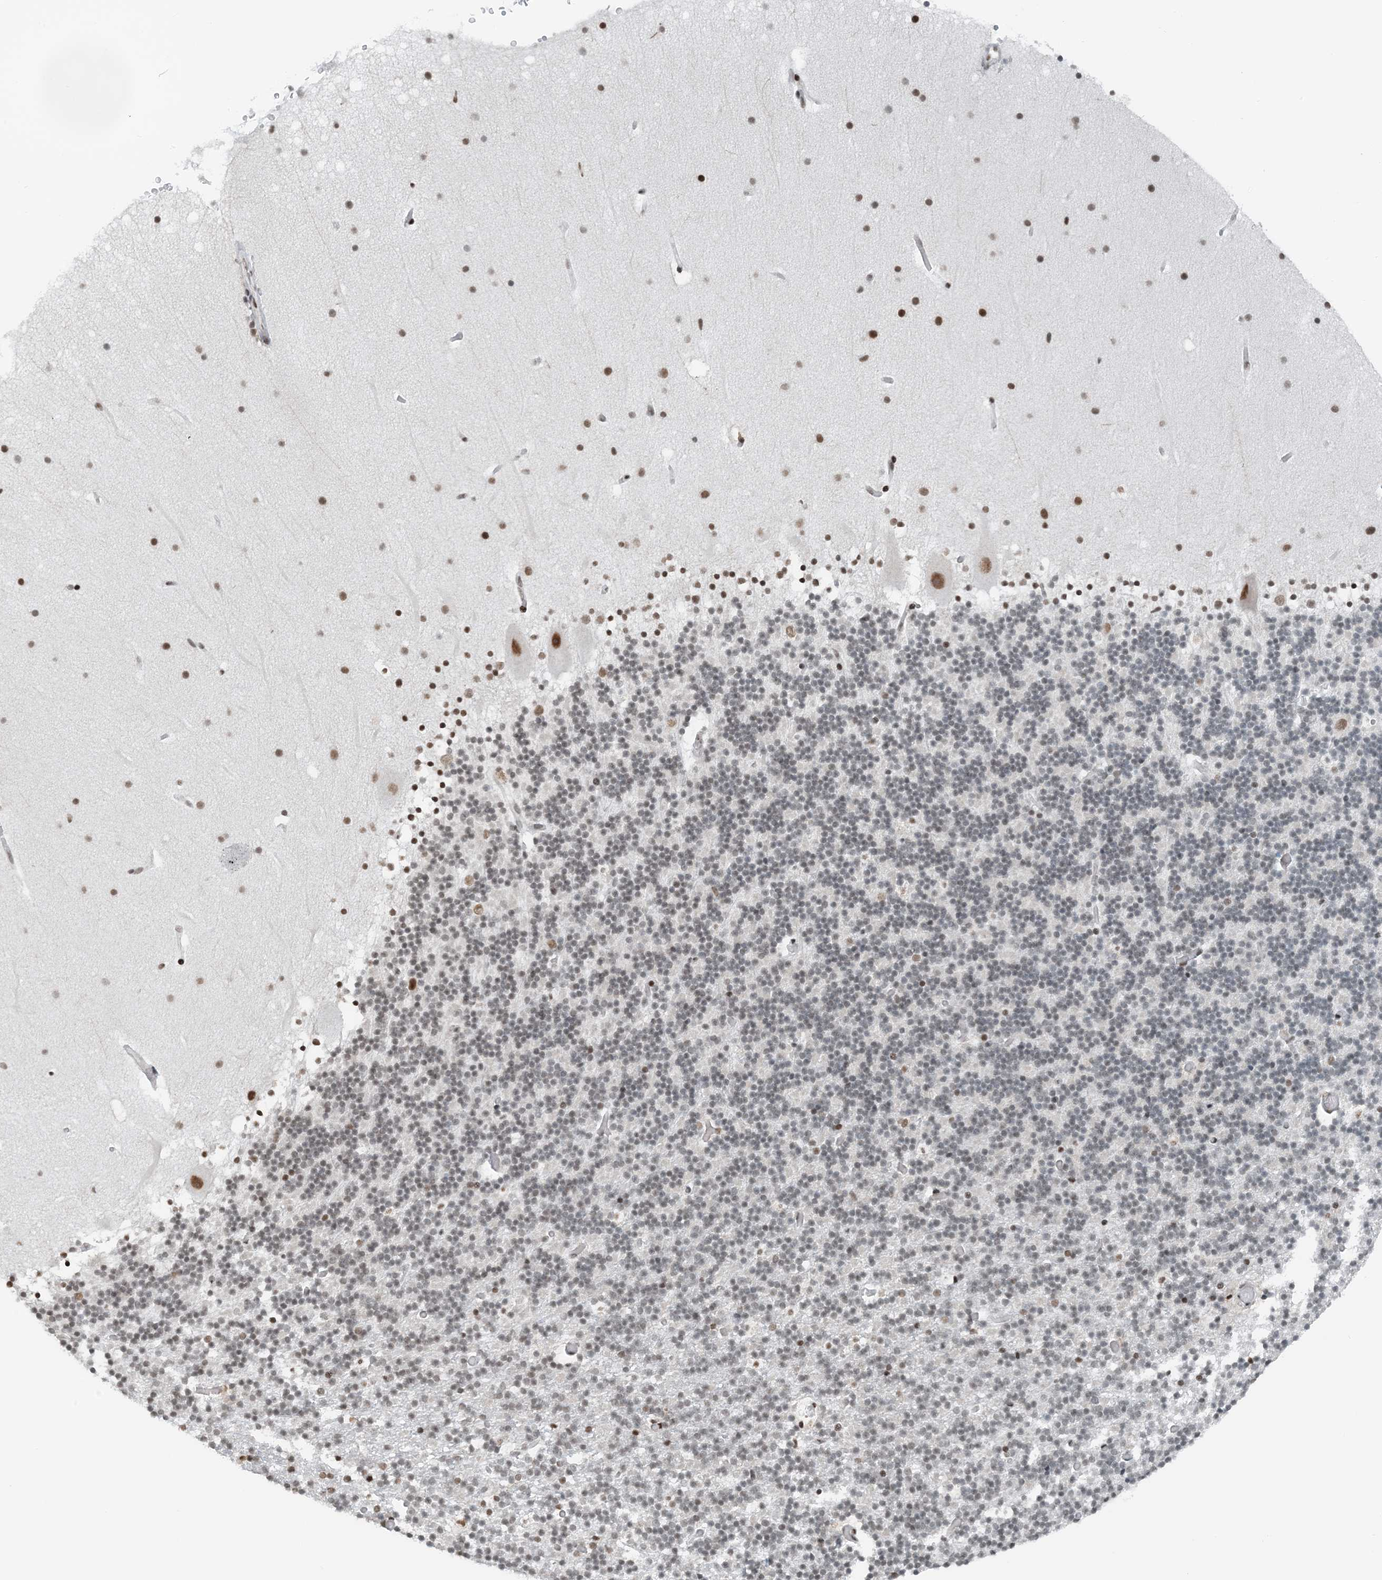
{"staining": {"intensity": "weak", "quantity": "<25%", "location": "nuclear"}, "tissue": "cerebellum", "cell_type": "Cells in granular layer", "image_type": "normal", "snomed": [{"axis": "morphology", "description": "Normal tissue, NOS"}, {"axis": "topography", "description": "Cerebellum"}], "caption": "This is a histopathology image of IHC staining of benign cerebellum, which shows no staining in cells in granular layer. (Brightfield microscopy of DAB (3,3'-diaminobenzidine) immunohistochemistry (IHC) at high magnification).", "gene": "ZNF500", "patient": {"sex": "male", "age": 57}}